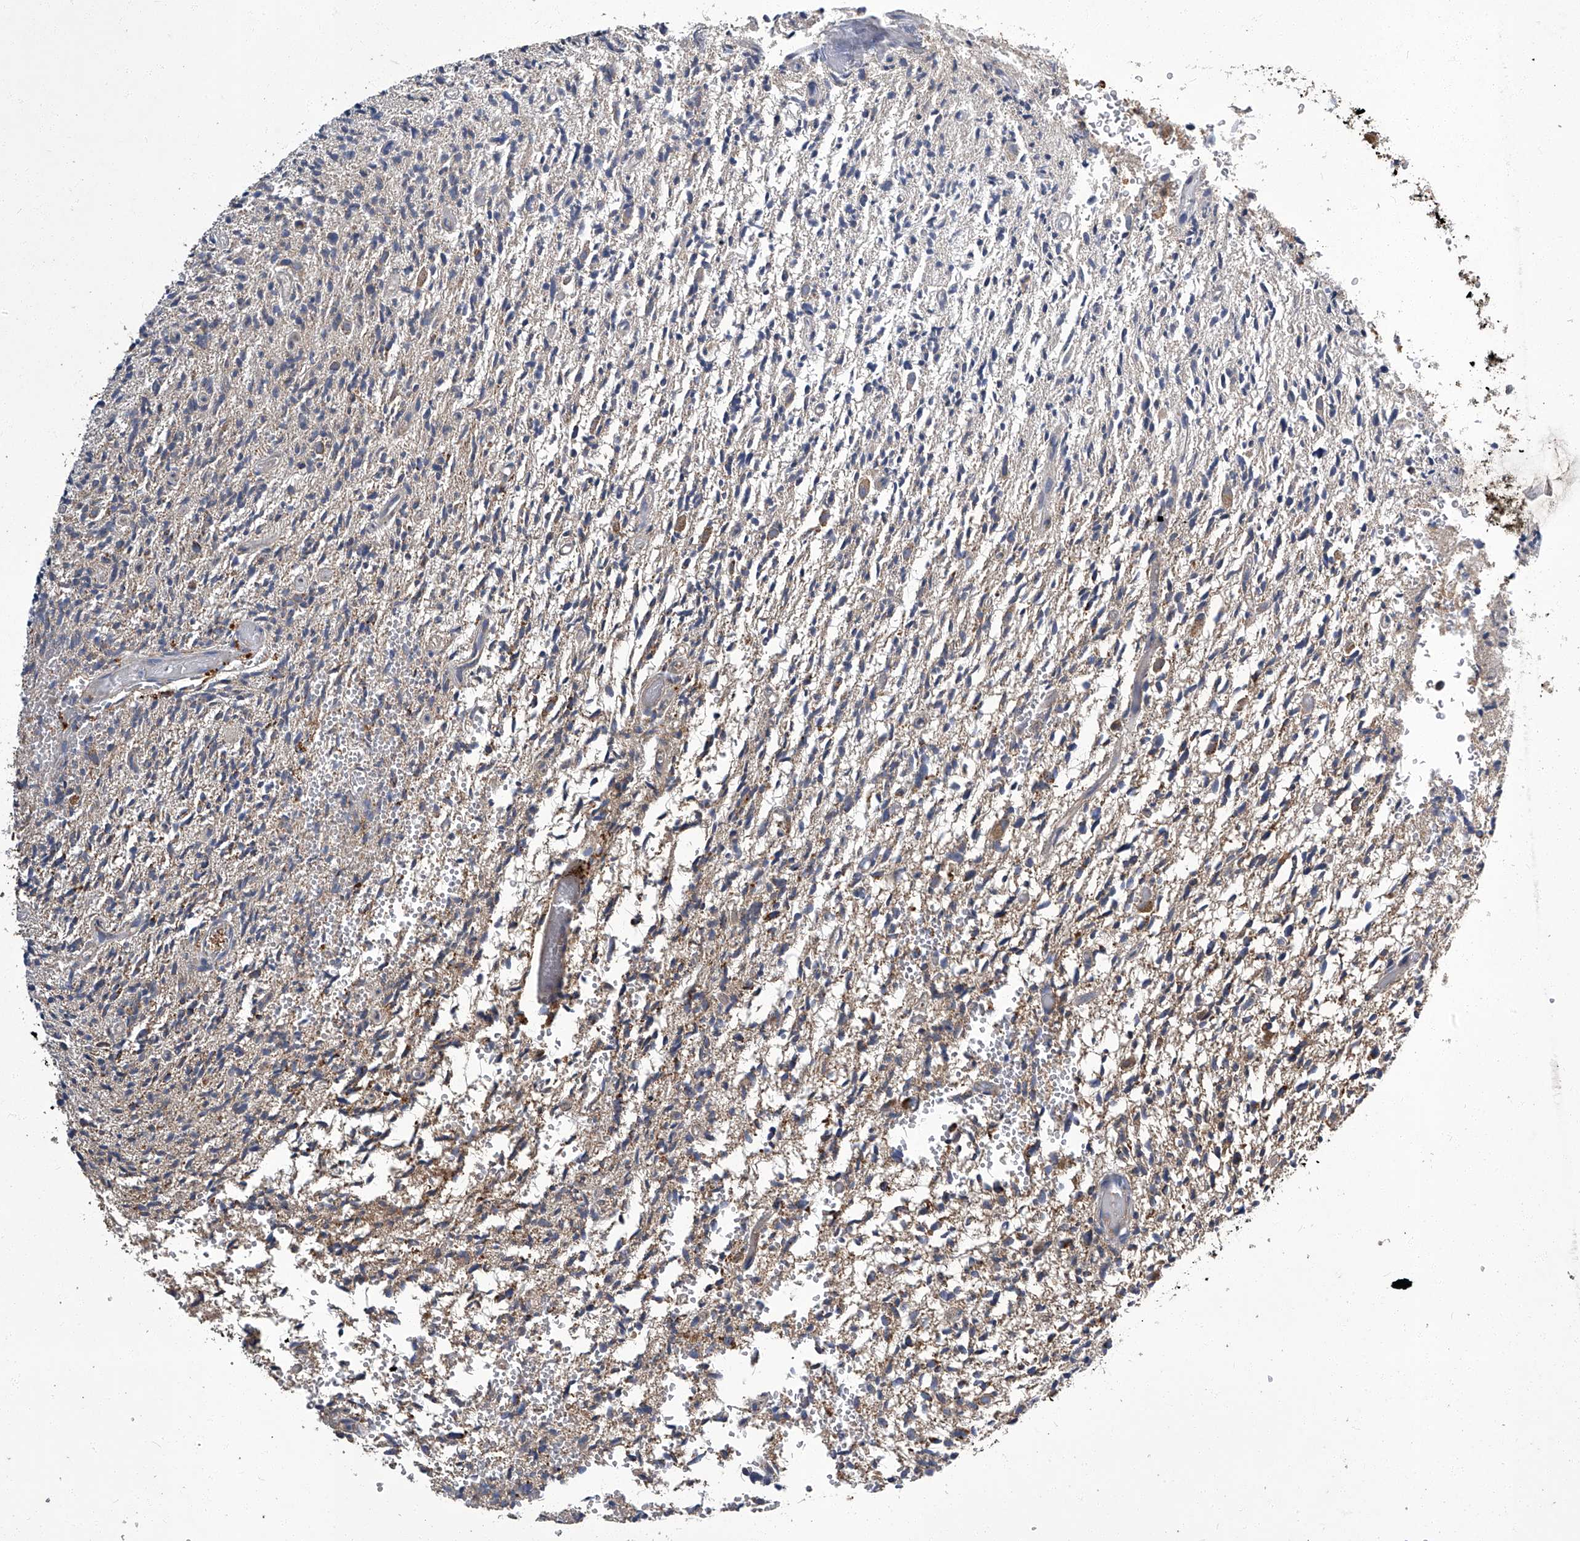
{"staining": {"intensity": "weak", "quantity": "<25%", "location": "cytoplasmic/membranous"}, "tissue": "glioma", "cell_type": "Tumor cells", "image_type": "cancer", "snomed": [{"axis": "morphology", "description": "Glioma, malignant, High grade"}, {"axis": "topography", "description": "Brain"}], "caption": "Image shows no significant protein positivity in tumor cells of malignant glioma (high-grade). (DAB immunohistochemistry (IHC) with hematoxylin counter stain).", "gene": "TNFRSF13B", "patient": {"sex": "female", "age": 57}}